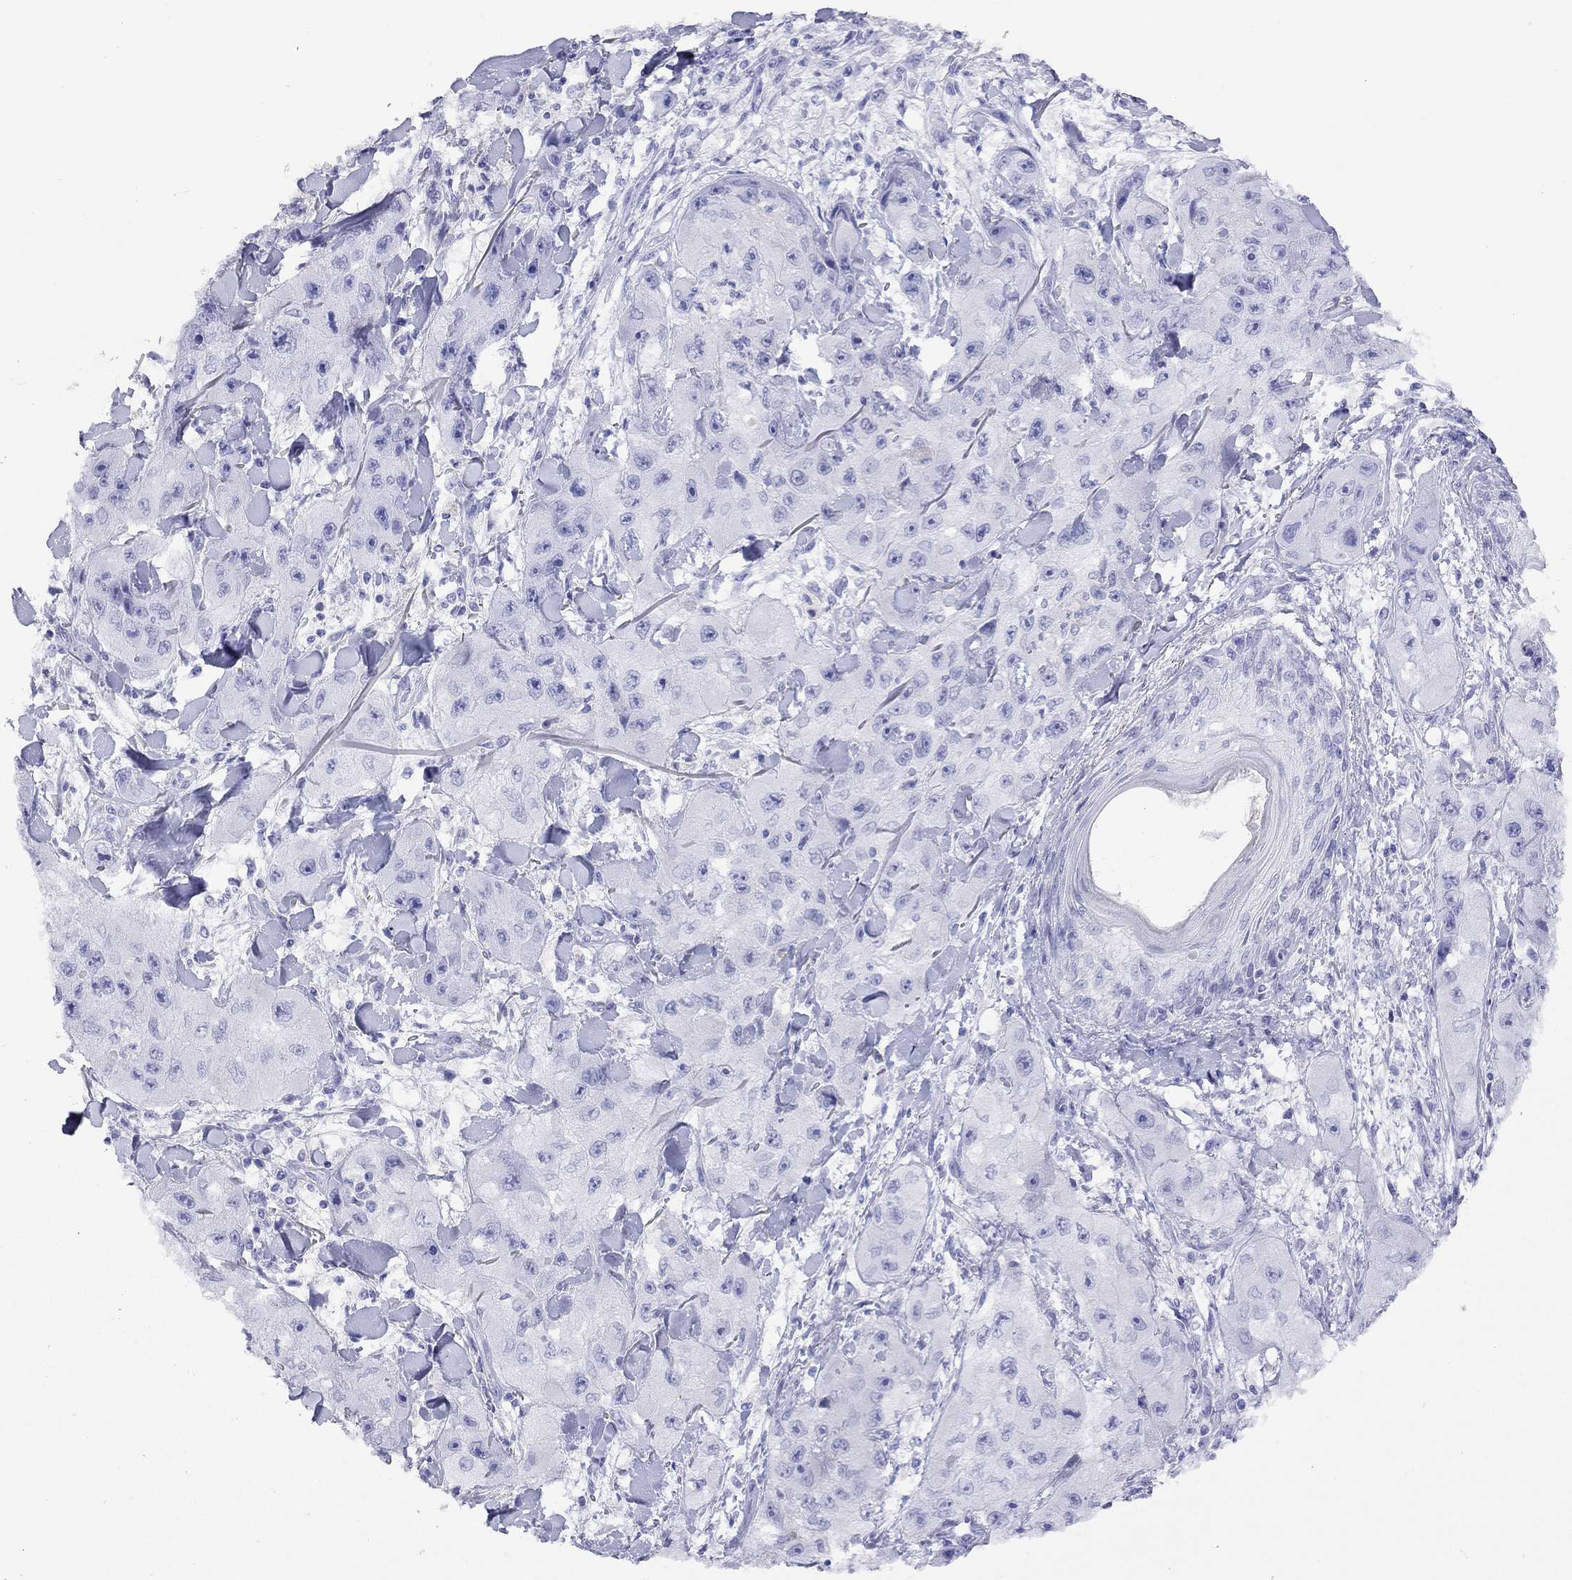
{"staining": {"intensity": "negative", "quantity": "none", "location": "none"}, "tissue": "skin cancer", "cell_type": "Tumor cells", "image_type": "cancer", "snomed": [{"axis": "morphology", "description": "Squamous cell carcinoma, NOS"}, {"axis": "topography", "description": "Skin"}, {"axis": "topography", "description": "Subcutis"}], "caption": "An image of human skin cancer (squamous cell carcinoma) is negative for staining in tumor cells.", "gene": "SLC30A8", "patient": {"sex": "male", "age": 73}}